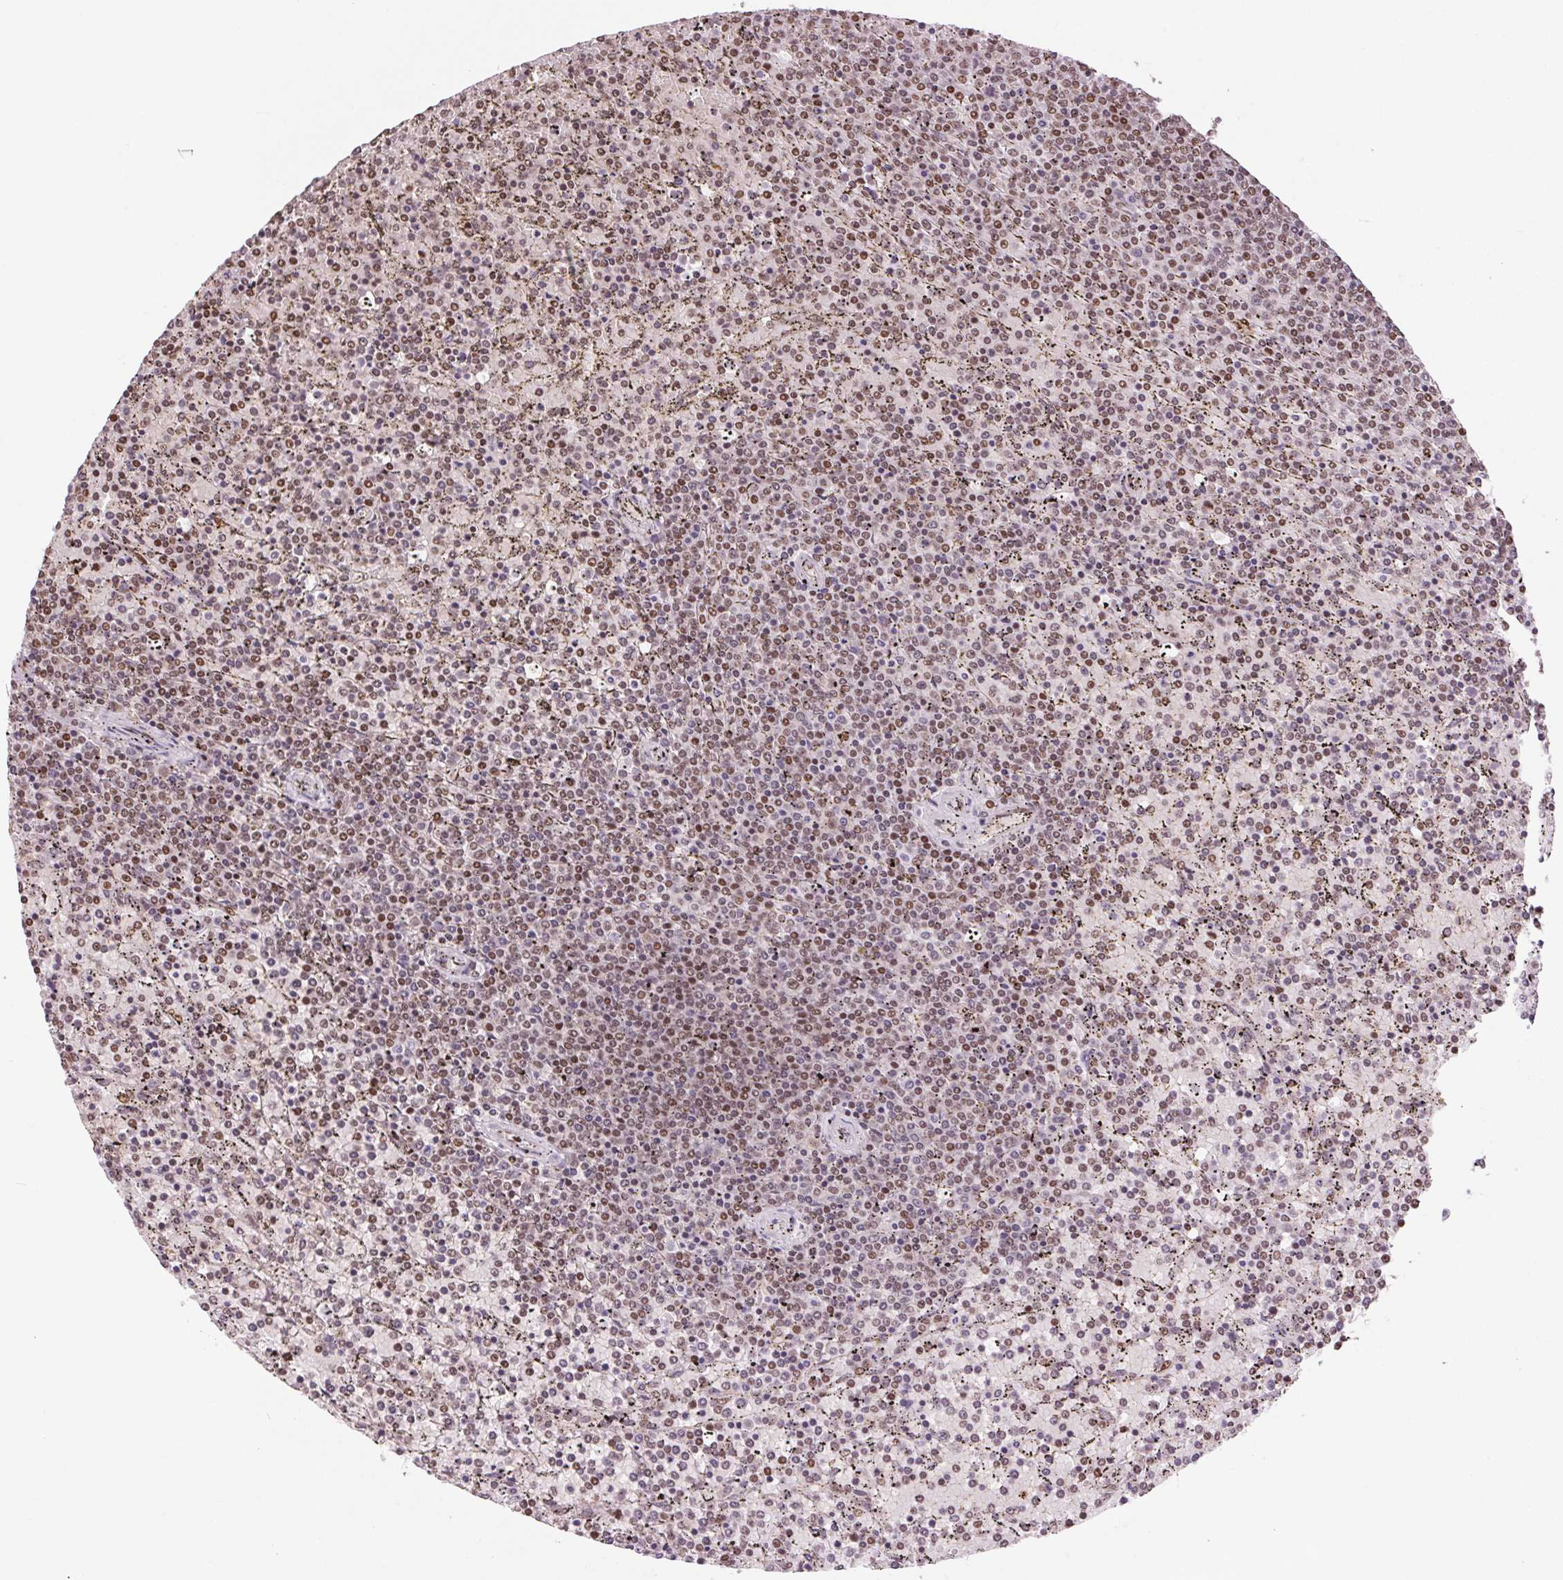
{"staining": {"intensity": "moderate", "quantity": ">75%", "location": "nuclear"}, "tissue": "lymphoma", "cell_type": "Tumor cells", "image_type": "cancer", "snomed": [{"axis": "morphology", "description": "Malignant lymphoma, non-Hodgkin's type, Low grade"}, {"axis": "topography", "description": "Spleen"}], "caption": "Protein positivity by immunohistochemistry exhibits moderate nuclear staining in about >75% of tumor cells in lymphoma.", "gene": "RAD23A", "patient": {"sex": "female", "age": 77}}